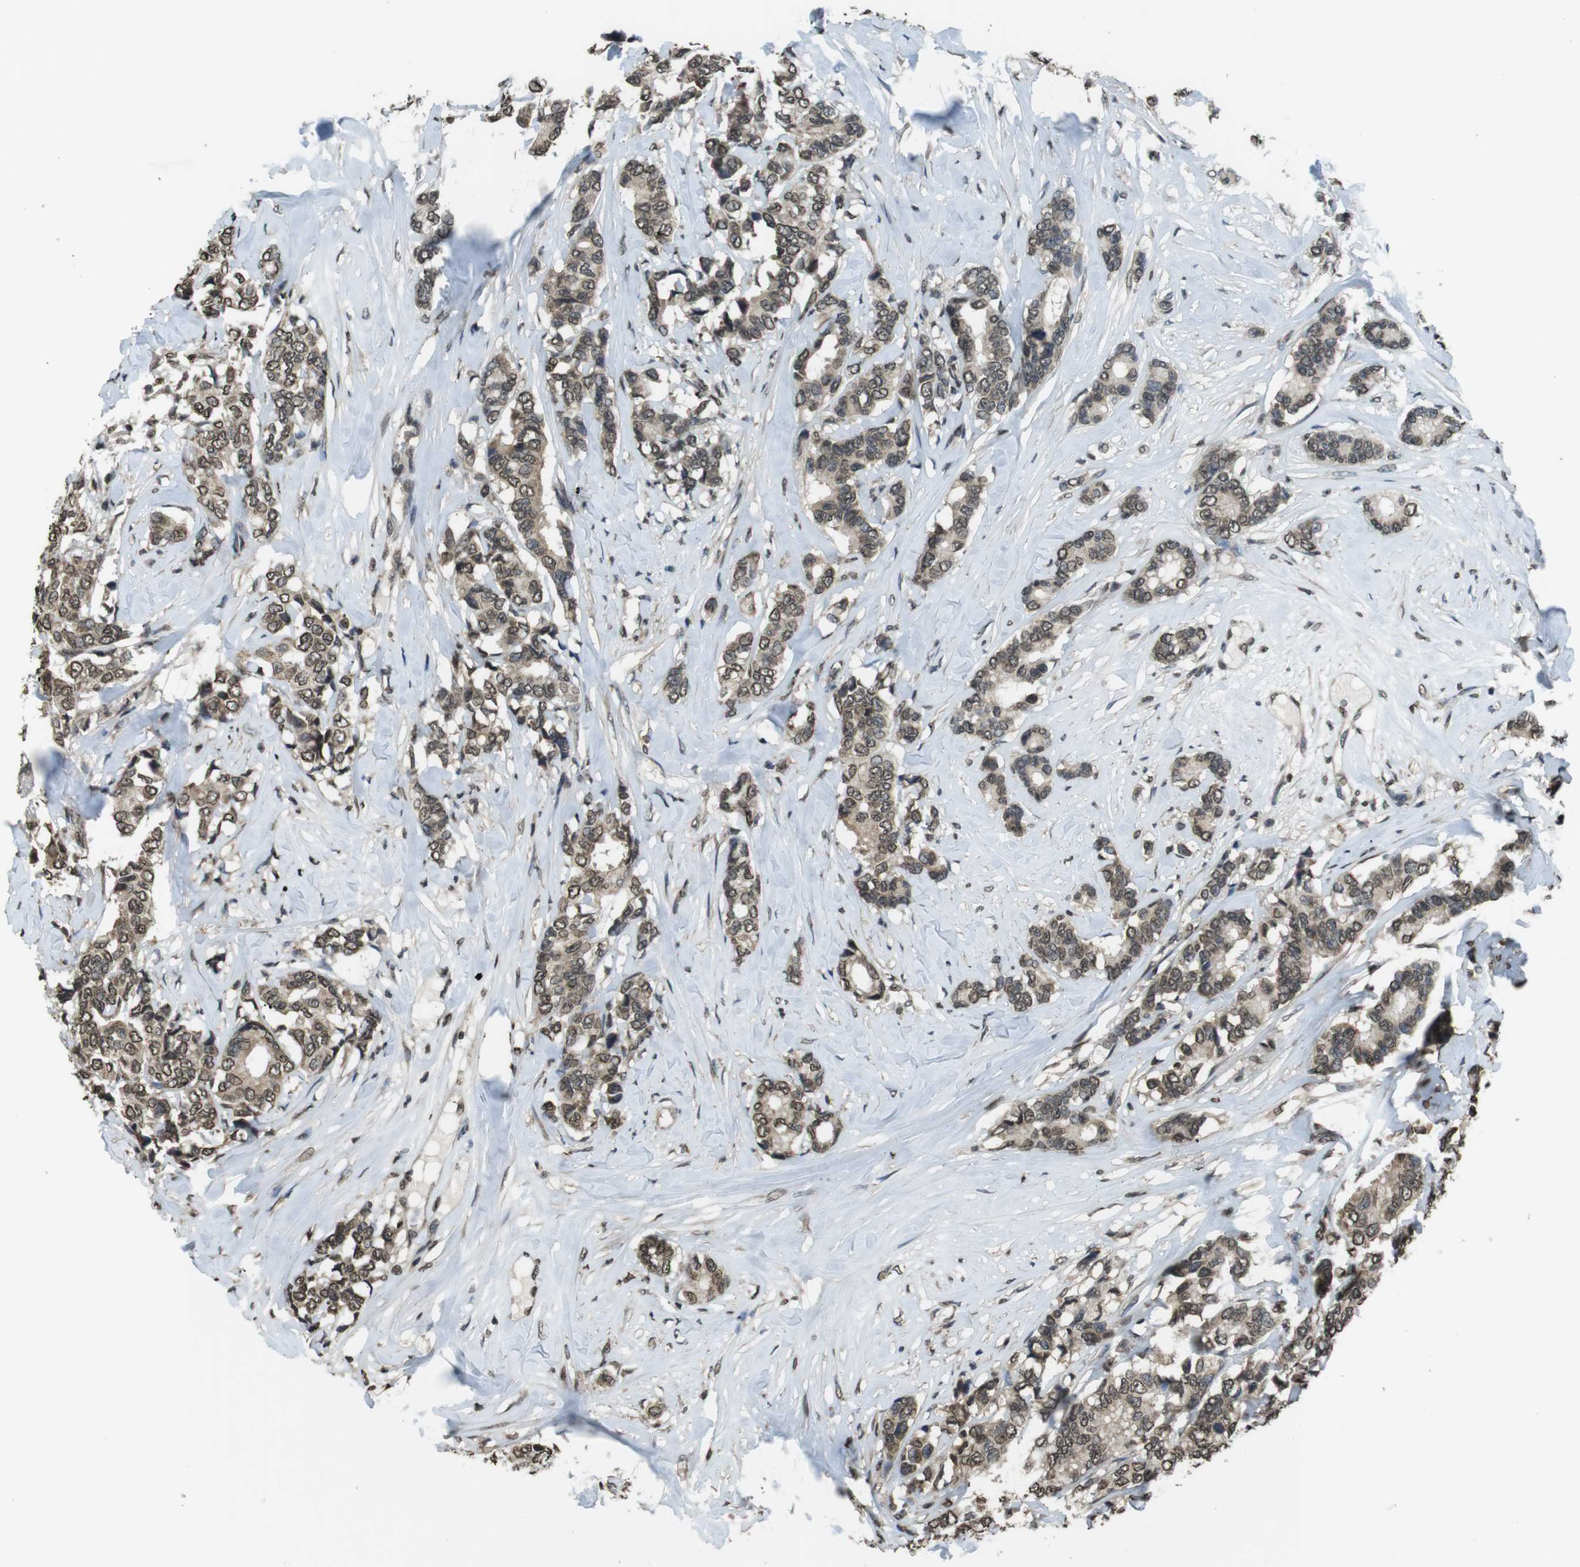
{"staining": {"intensity": "moderate", "quantity": ">75%", "location": "nuclear"}, "tissue": "breast cancer", "cell_type": "Tumor cells", "image_type": "cancer", "snomed": [{"axis": "morphology", "description": "Duct carcinoma"}, {"axis": "topography", "description": "Breast"}], "caption": "Immunohistochemistry (IHC) of breast cancer shows medium levels of moderate nuclear expression in about >75% of tumor cells. Immunohistochemistry stains the protein of interest in brown and the nuclei are stained blue.", "gene": "MAF", "patient": {"sex": "female", "age": 87}}